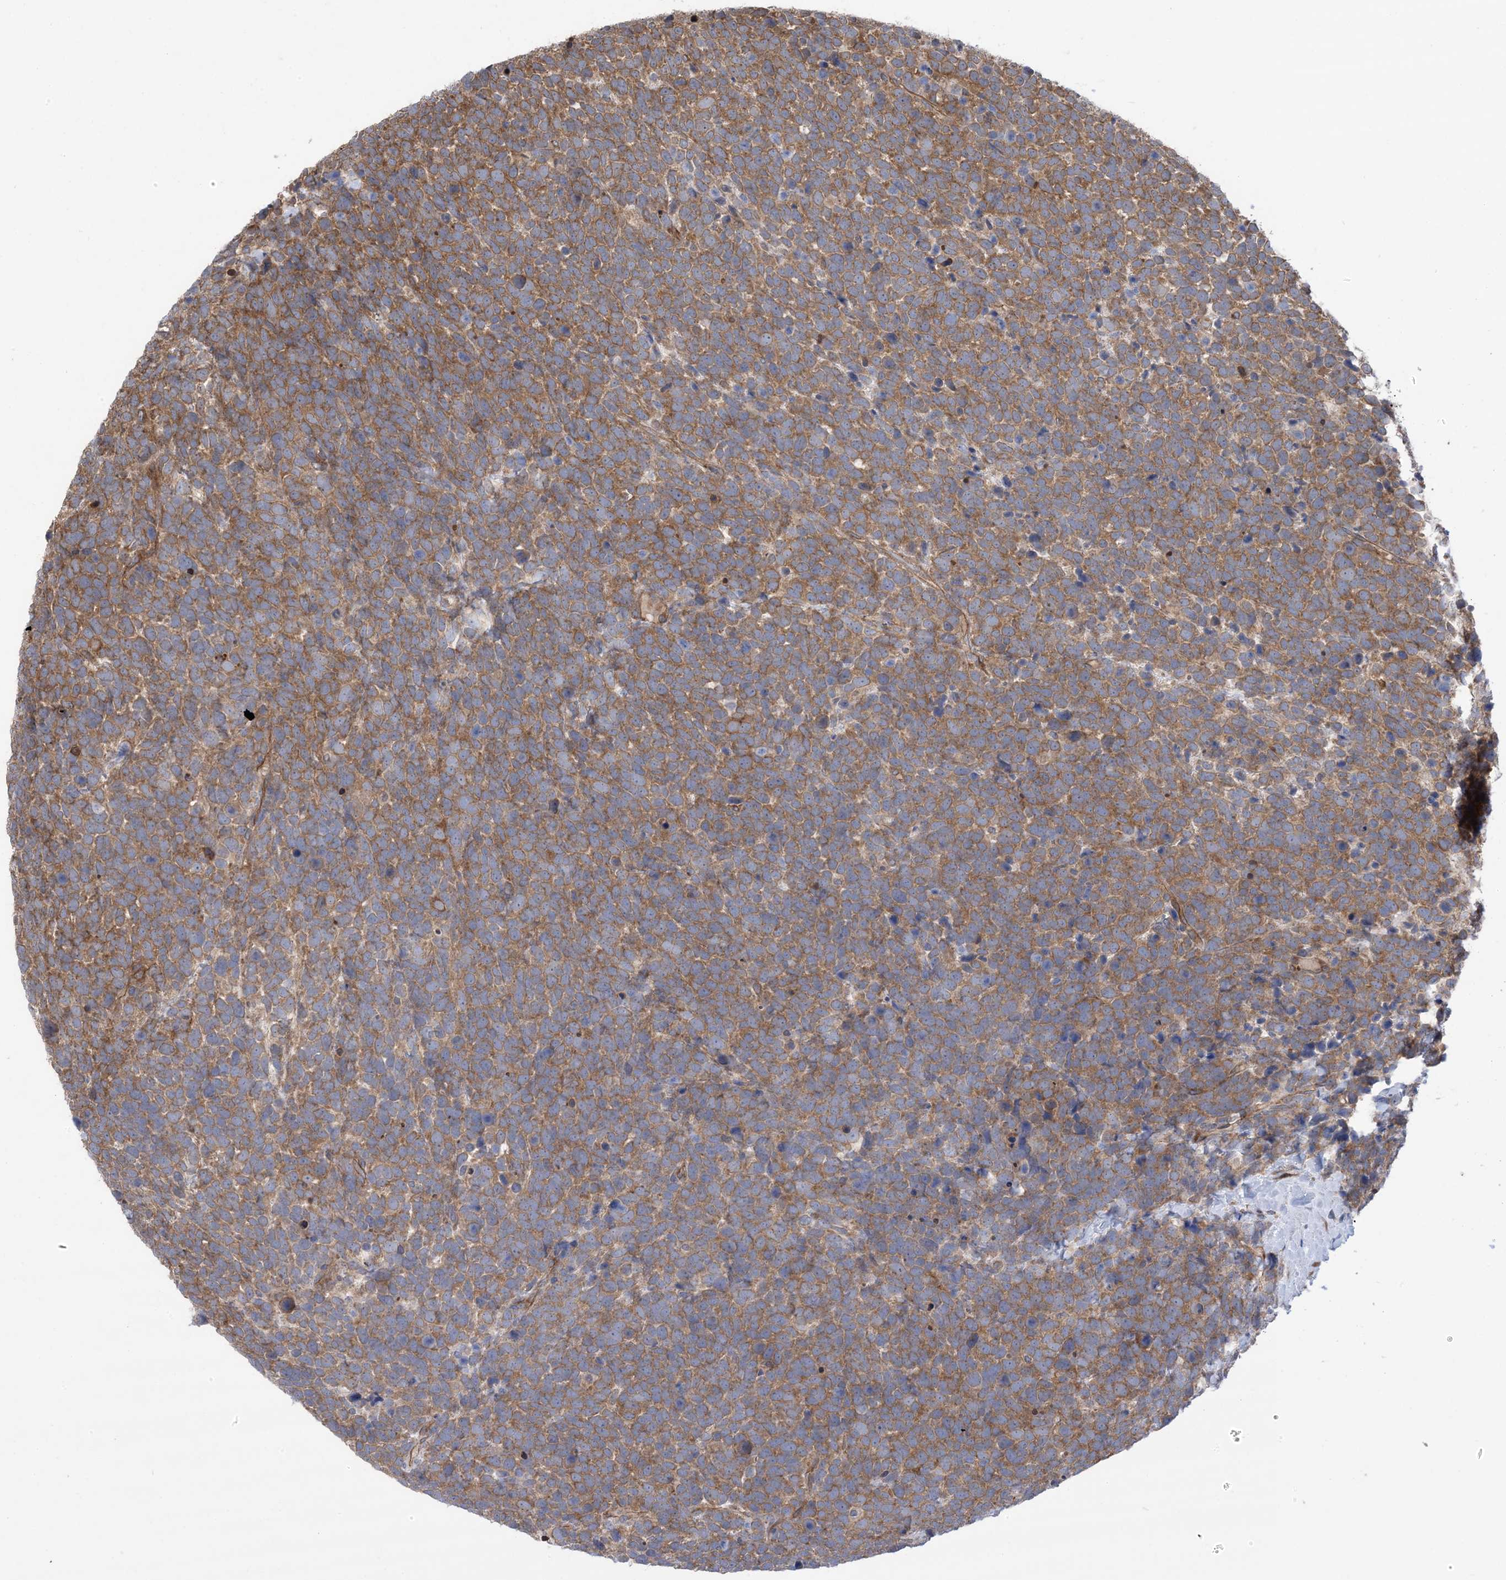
{"staining": {"intensity": "moderate", "quantity": ">75%", "location": "cytoplasmic/membranous"}, "tissue": "urothelial cancer", "cell_type": "Tumor cells", "image_type": "cancer", "snomed": [{"axis": "morphology", "description": "Urothelial carcinoma, High grade"}, {"axis": "topography", "description": "Urinary bladder"}], "caption": "Brown immunohistochemical staining in urothelial cancer demonstrates moderate cytoplasmic/membranous expression in about >75% of tumor cells.", "gene": "CLEC16A", "patient": {"sex": "female", "age": 82}}